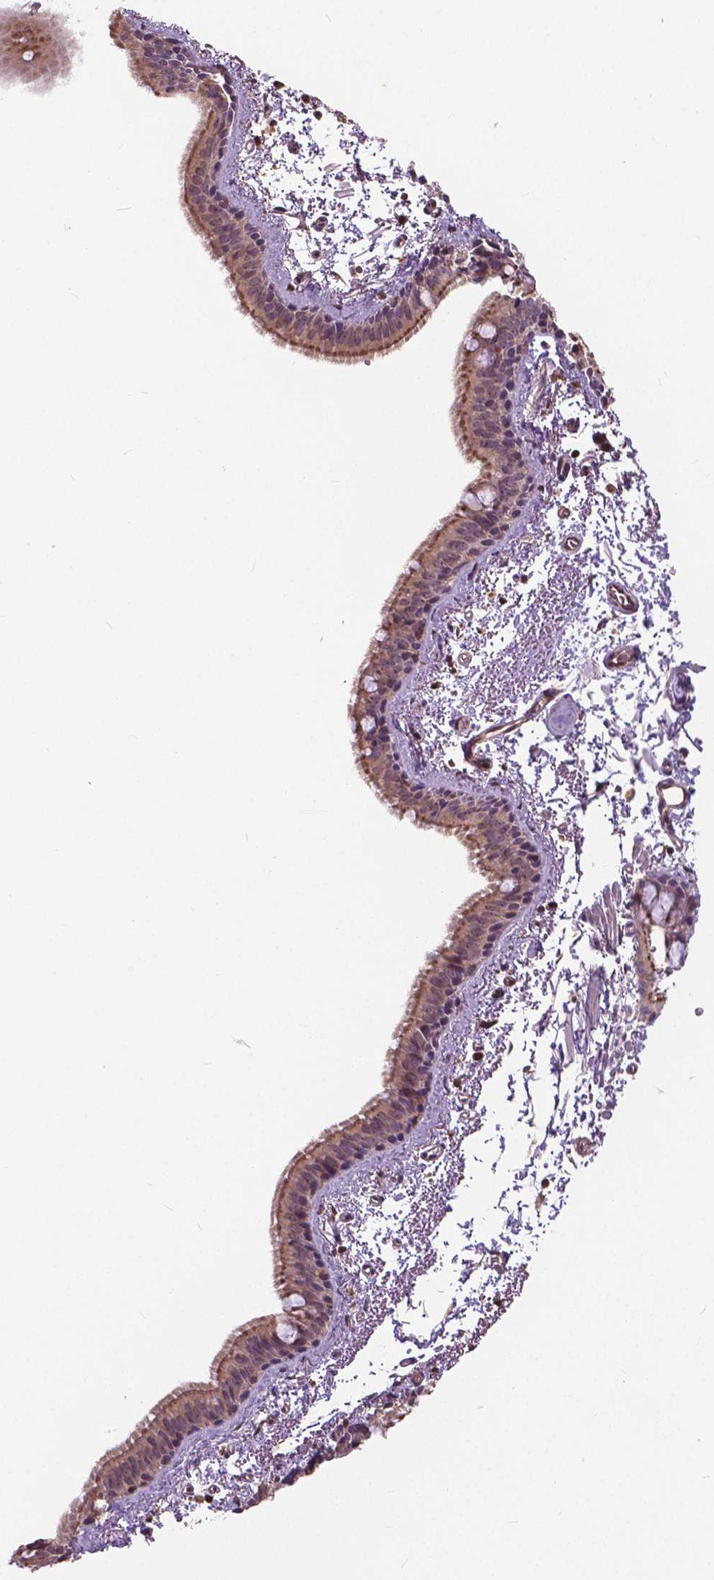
{"staining": {"intensity": "moderate", "quantity": "25%-75%", "location": "cytoplasmic/membranous"}, "tissue": "bronchus", "cell_type": "Respiratory epithelial cells", "image_type": "normal", "snomed": [{"axis": "morphology", "description": "Normal tissue, NOS"}, {"axis": "topography", "description": "Bronchus"}], "caption": "Protein expression analysis of unremarkable bronchus displays moderate cytoplasmic/membranous staining in approximately 25%-75% of respiratory epithelial cells. (DAB IHC with brightfield microscopy, high magnification).", "gene": "ANXA13", "patient": {"sex": "female", "age": 61}}